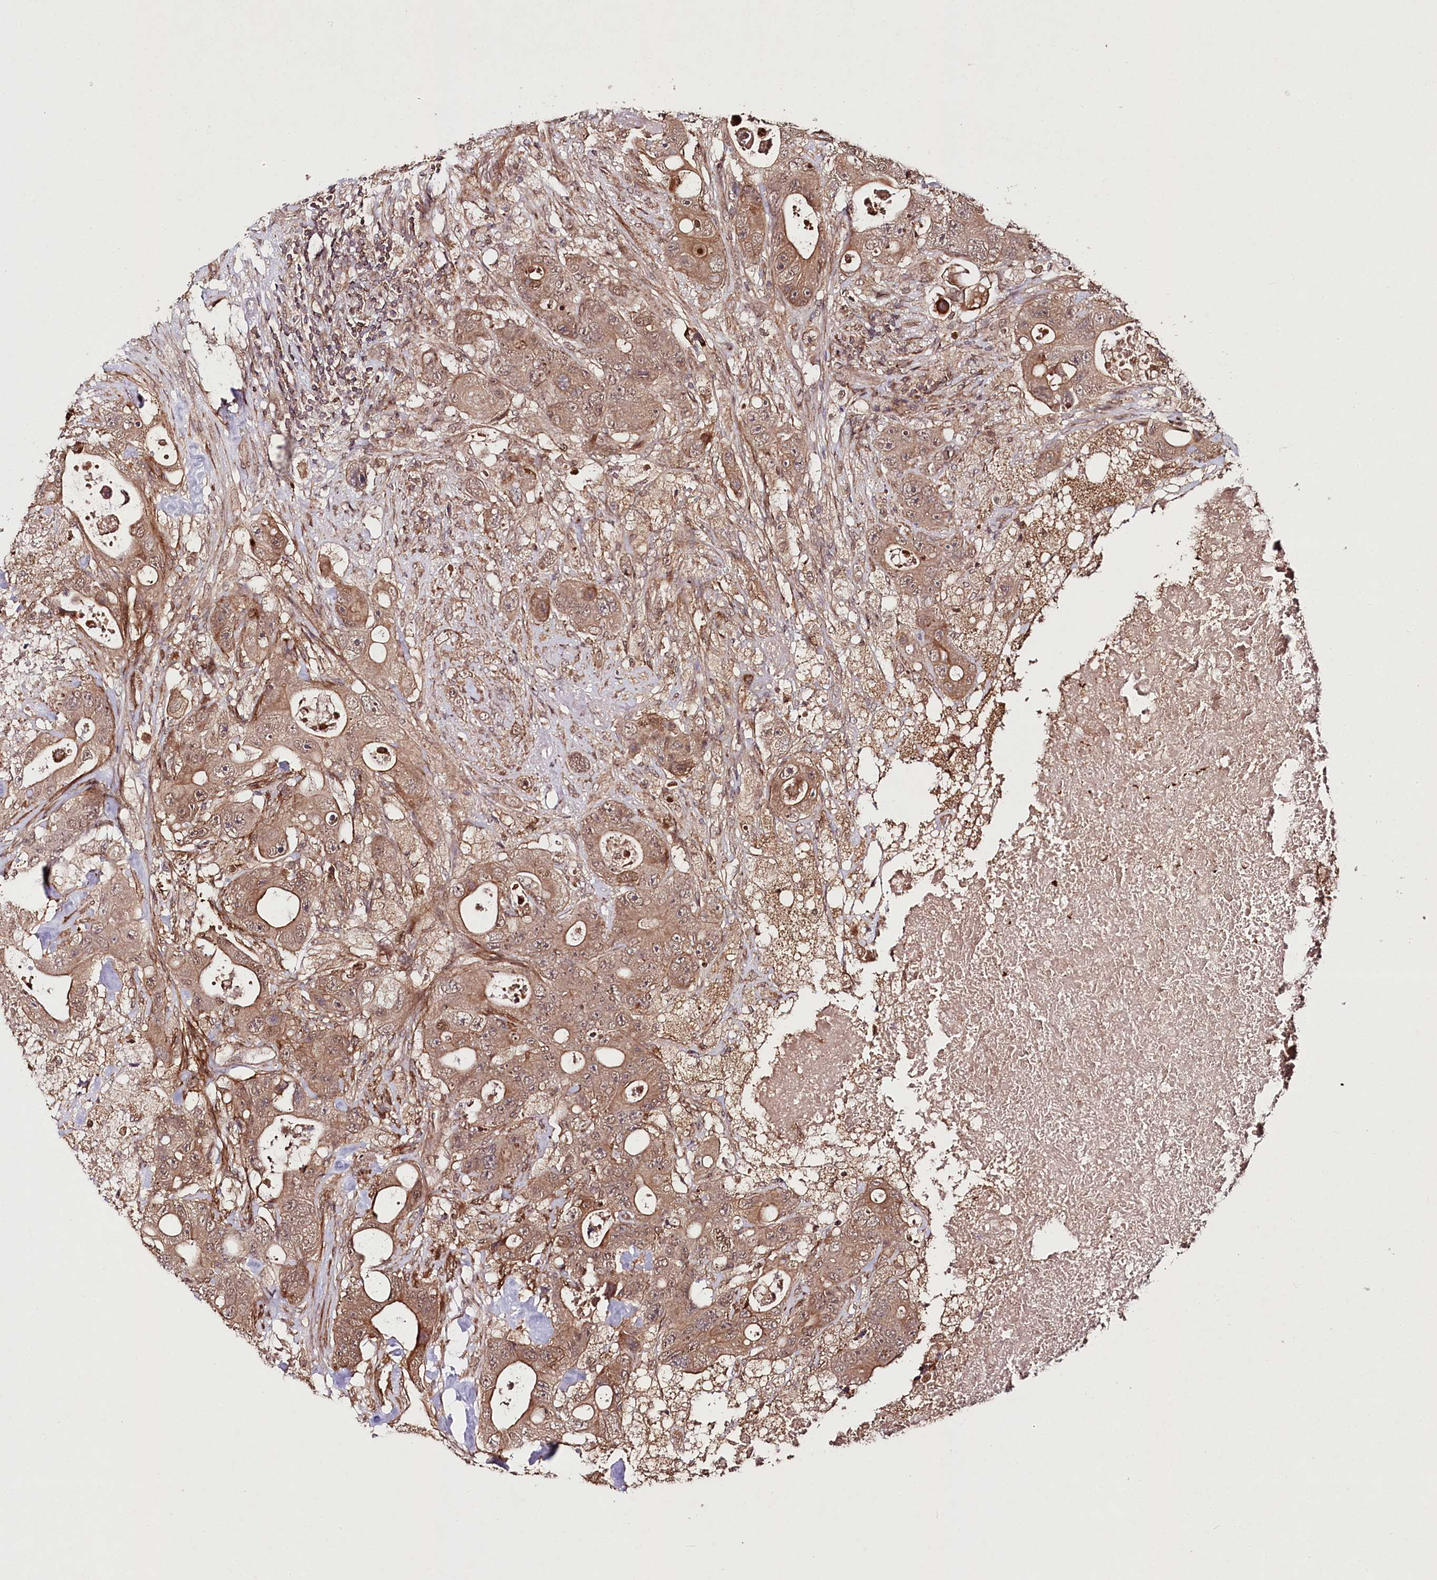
{"staining": {"intensity": "moderate", "quantity": ">75%", "location": "cytoplasmic/membranous"}, "tissue": "colorectal cancer", "cell_type": "Tumor cells", "image_type": "cancer", "snomed": [{"axis": "morphology", "description": "Adenocarcinoma, NOS"}, {"axis": "topography", "description": "Colon"}], "caption": "Moderate cytoplasmic/membranous positivity for a protein is seen in approximately >75% of tumor cells of colorectal adenocarcinoma using immunohistochemistry.", "gene": "PHLDB1", "patient": {"sex": "female", "age": 46}}